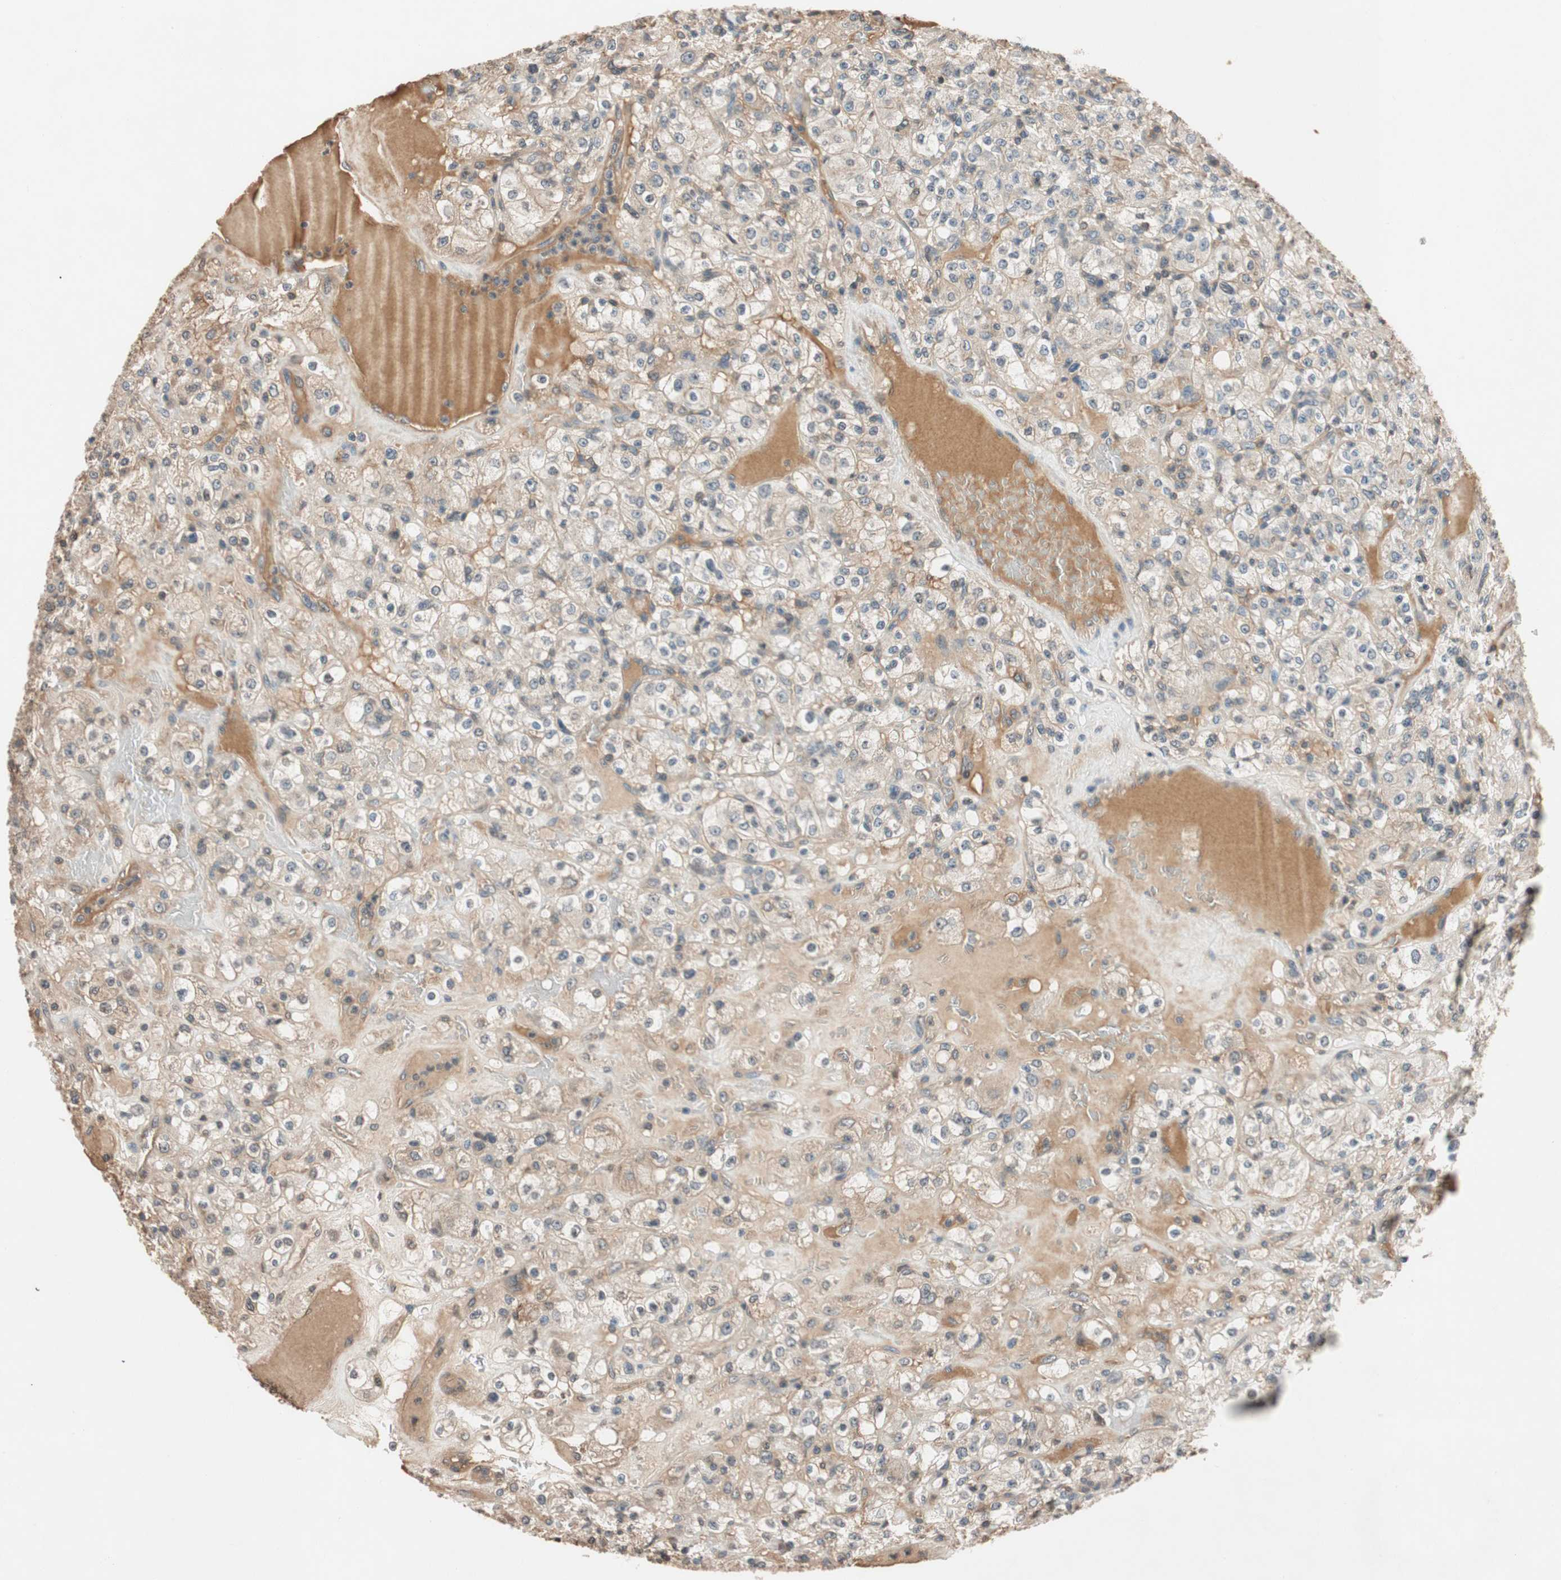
{"staining": {"intensity": "weak", "quantity": "25%-75%", "location": "cytoplasmic/membranous"}, "tissue": "renal cancer", "cell_type": "Tumor cells", "image_type": "cancer", "snomed": [{"axis": "morphology", "description": "Normal tissue, NOS"}, {"axis": "morphology", "description": "Adenocarcinoma, NOS"}, {"axis": "topography", "description": "Kidney"}], "caption": "Renal adenocarcinoma stained with DAB IHC displays low levels of weak cytoplasmic/membranous positivity in about 25%-75% of tumor cells.", "gene": "GCLM", "patient": {"sex": "female", "age": 72}}